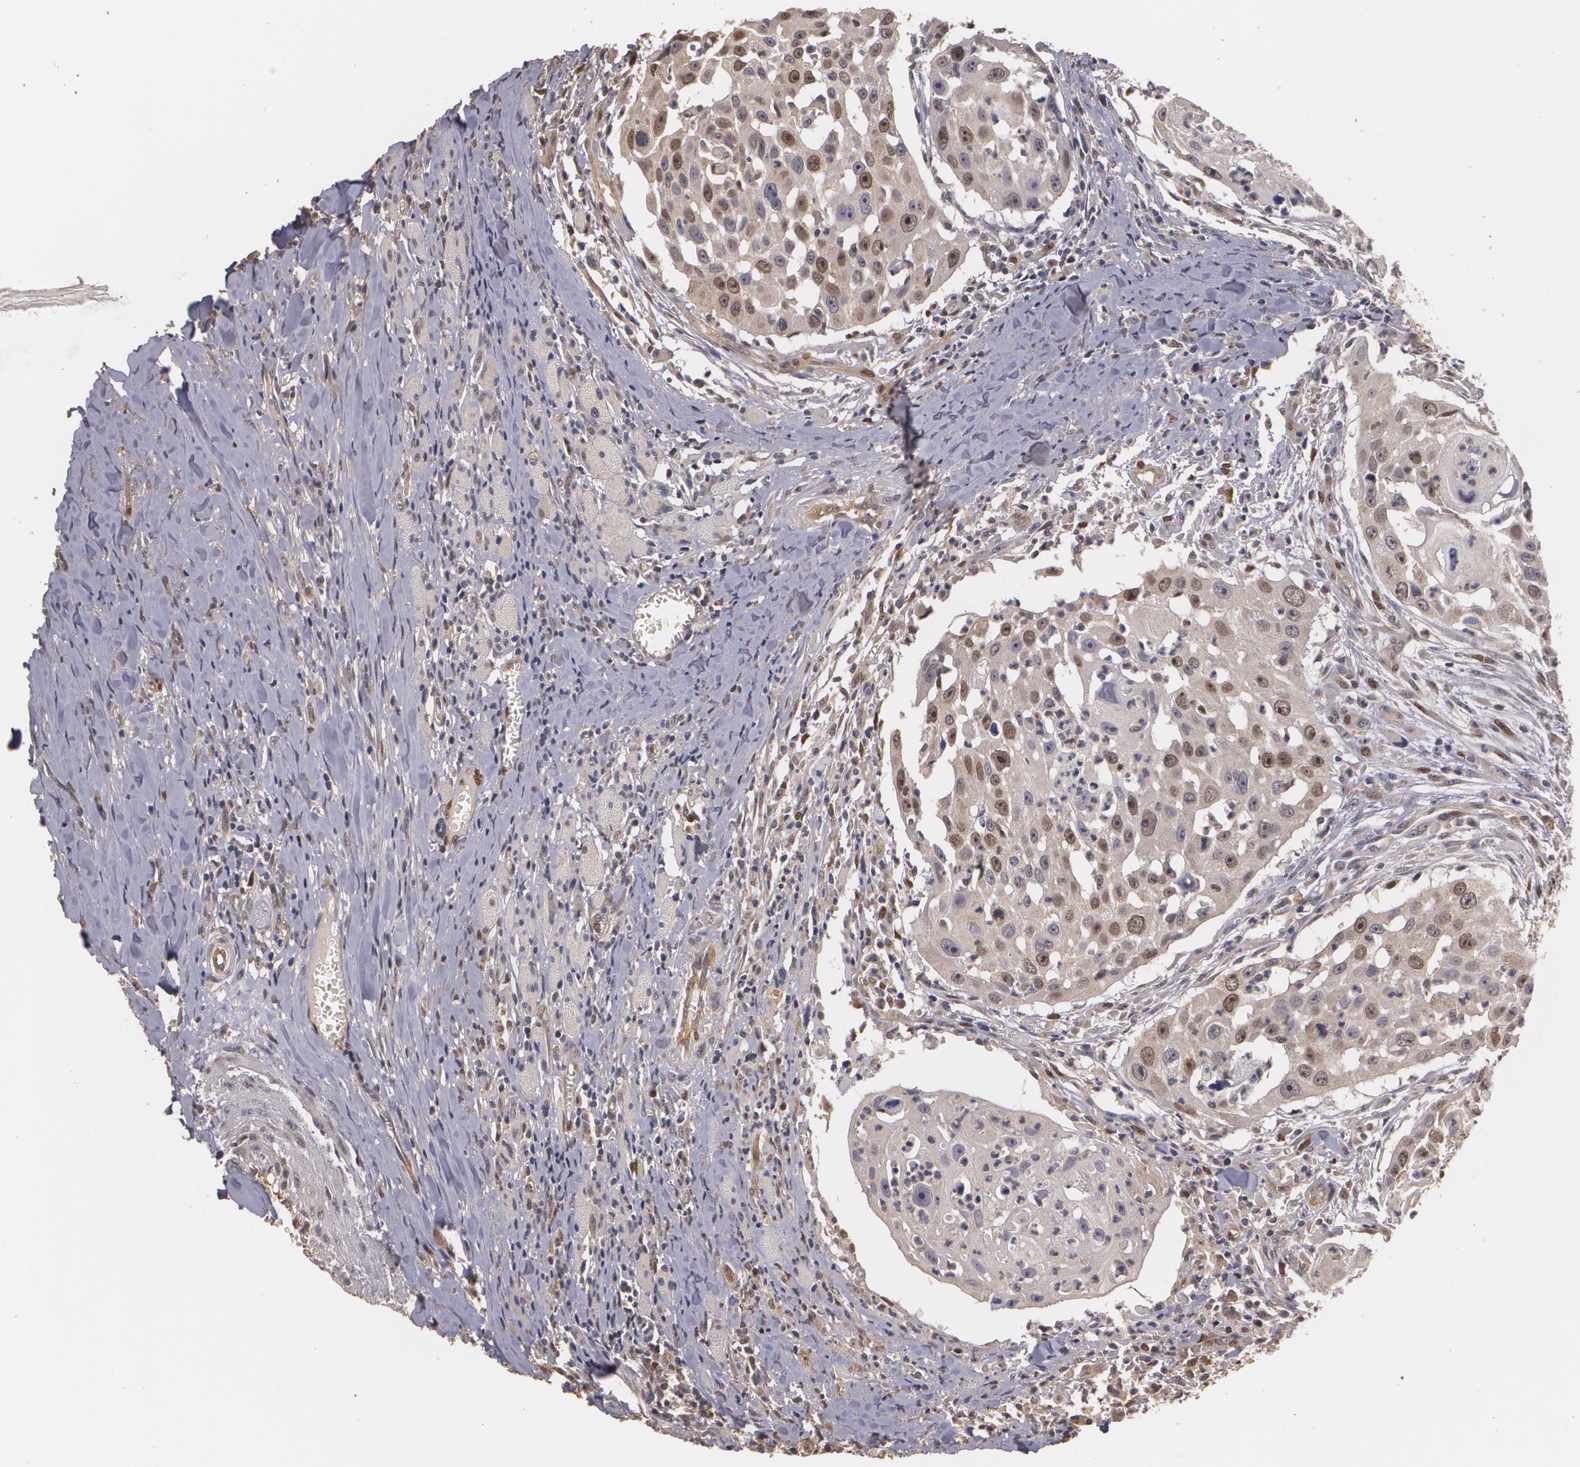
{"staining": {"intensity": "moderate", "quantity": "25%-75%", "location": "cytoplasmic/membranous,nuclear"}, "tissue": "head and neck cancer", "cell_type": "Tumor cells", "image_type": "cancer", "snomed": [{"axis": "morphology", "description": "Squamous cell carcinoma, NOS"}, {"axis": "topography", "description": "Head-Neck"}], "caption": "The micrograph shows staining of head and neck squamous cell carcinoma, revealing moderate cytoplasmic/membranous and nuclear protein expression (brown color) within tumor cells. The staining is performed using DAB (3,3'-diaminobenzidine) brown chromogen to label protein expression. The nuclei are counter-stained blue using hematoxylin.", "gene": "BRCA1", "patient": {"sex": "male", "age": 64}}